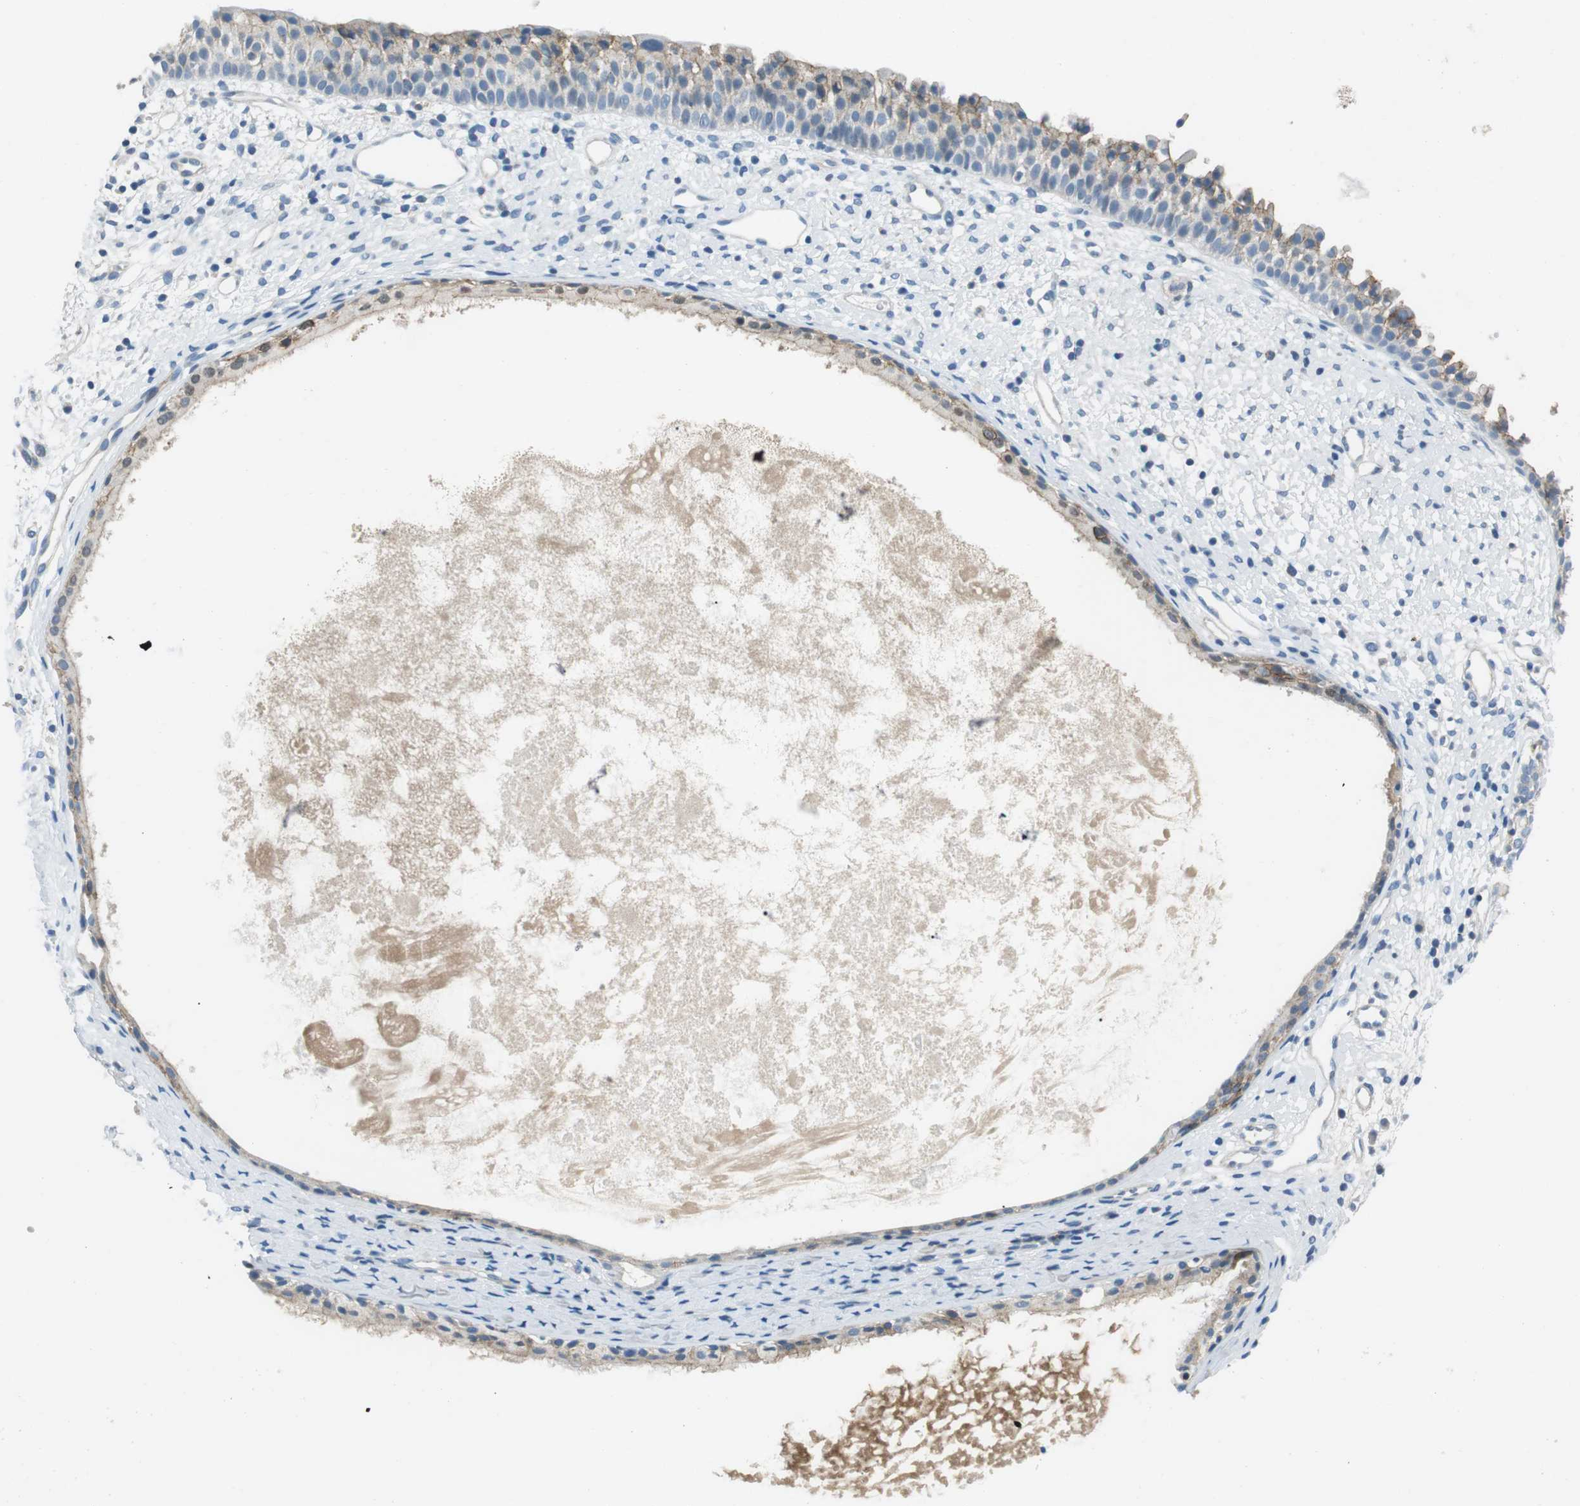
{"staining": {"intensity": "weak", "quantity": "<25%", "location": "cytoplasmic/membranous"}, "tissue": "nasopharynx", "cell_type": "Respiratory epithelial cells", "image_type": "normal", "snomed": [{"axis": "morphology", "description": "Normal tissue, NOS"}, {"axis": "topography", "description": "Nasopharynx"}], "caption": "High power microscopy image of an immunohistochemistry photomicrograph of benign nasopharynx, revealing no significant expression in respiratory epithelial cells. The staining is performed using DAB (3,3'-diaminobenzidine) brown chromogen with nuclei counter-stained in using hematoxylin.", "gene": "ARVCF", "patient": {"sex": "male", "age": 22}}